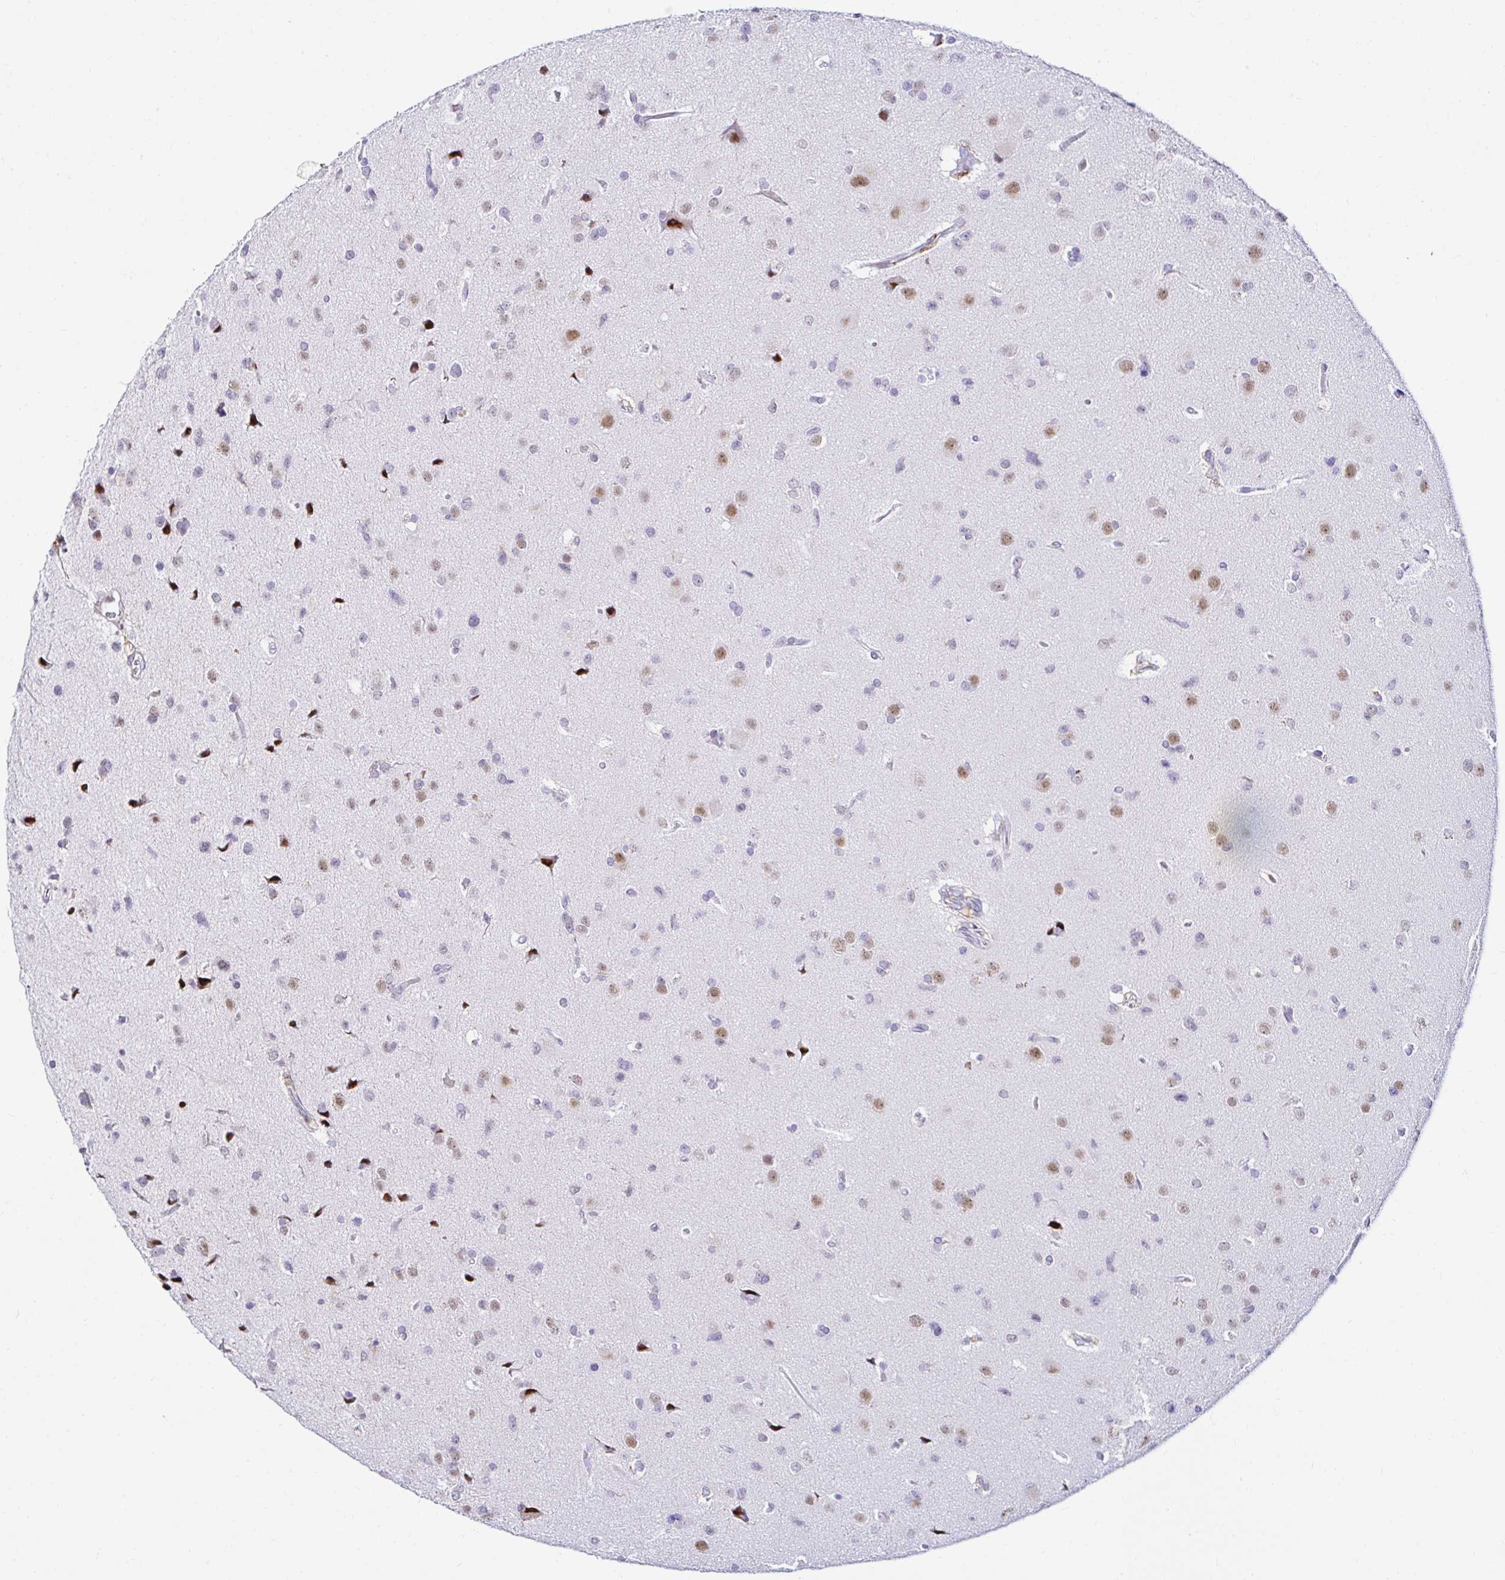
{"staining": {"intensity": "negative", "quantity": "none", "location": "none"}, "tissue": "glioma", "cell_type": "Tumor cells", "image_type": "cancer", "snomed": [{"axis": "morphology", "description": "Glioma, malignant, Low grade"}, {"axis": "topography", "description": "Brain"}], "caption": "This is an immunohistochemistry histopathology image of human glioma. There is no staining in tumor cells.", "gene": "CYBB", "patient": {"sex": "female", "age": 55}}